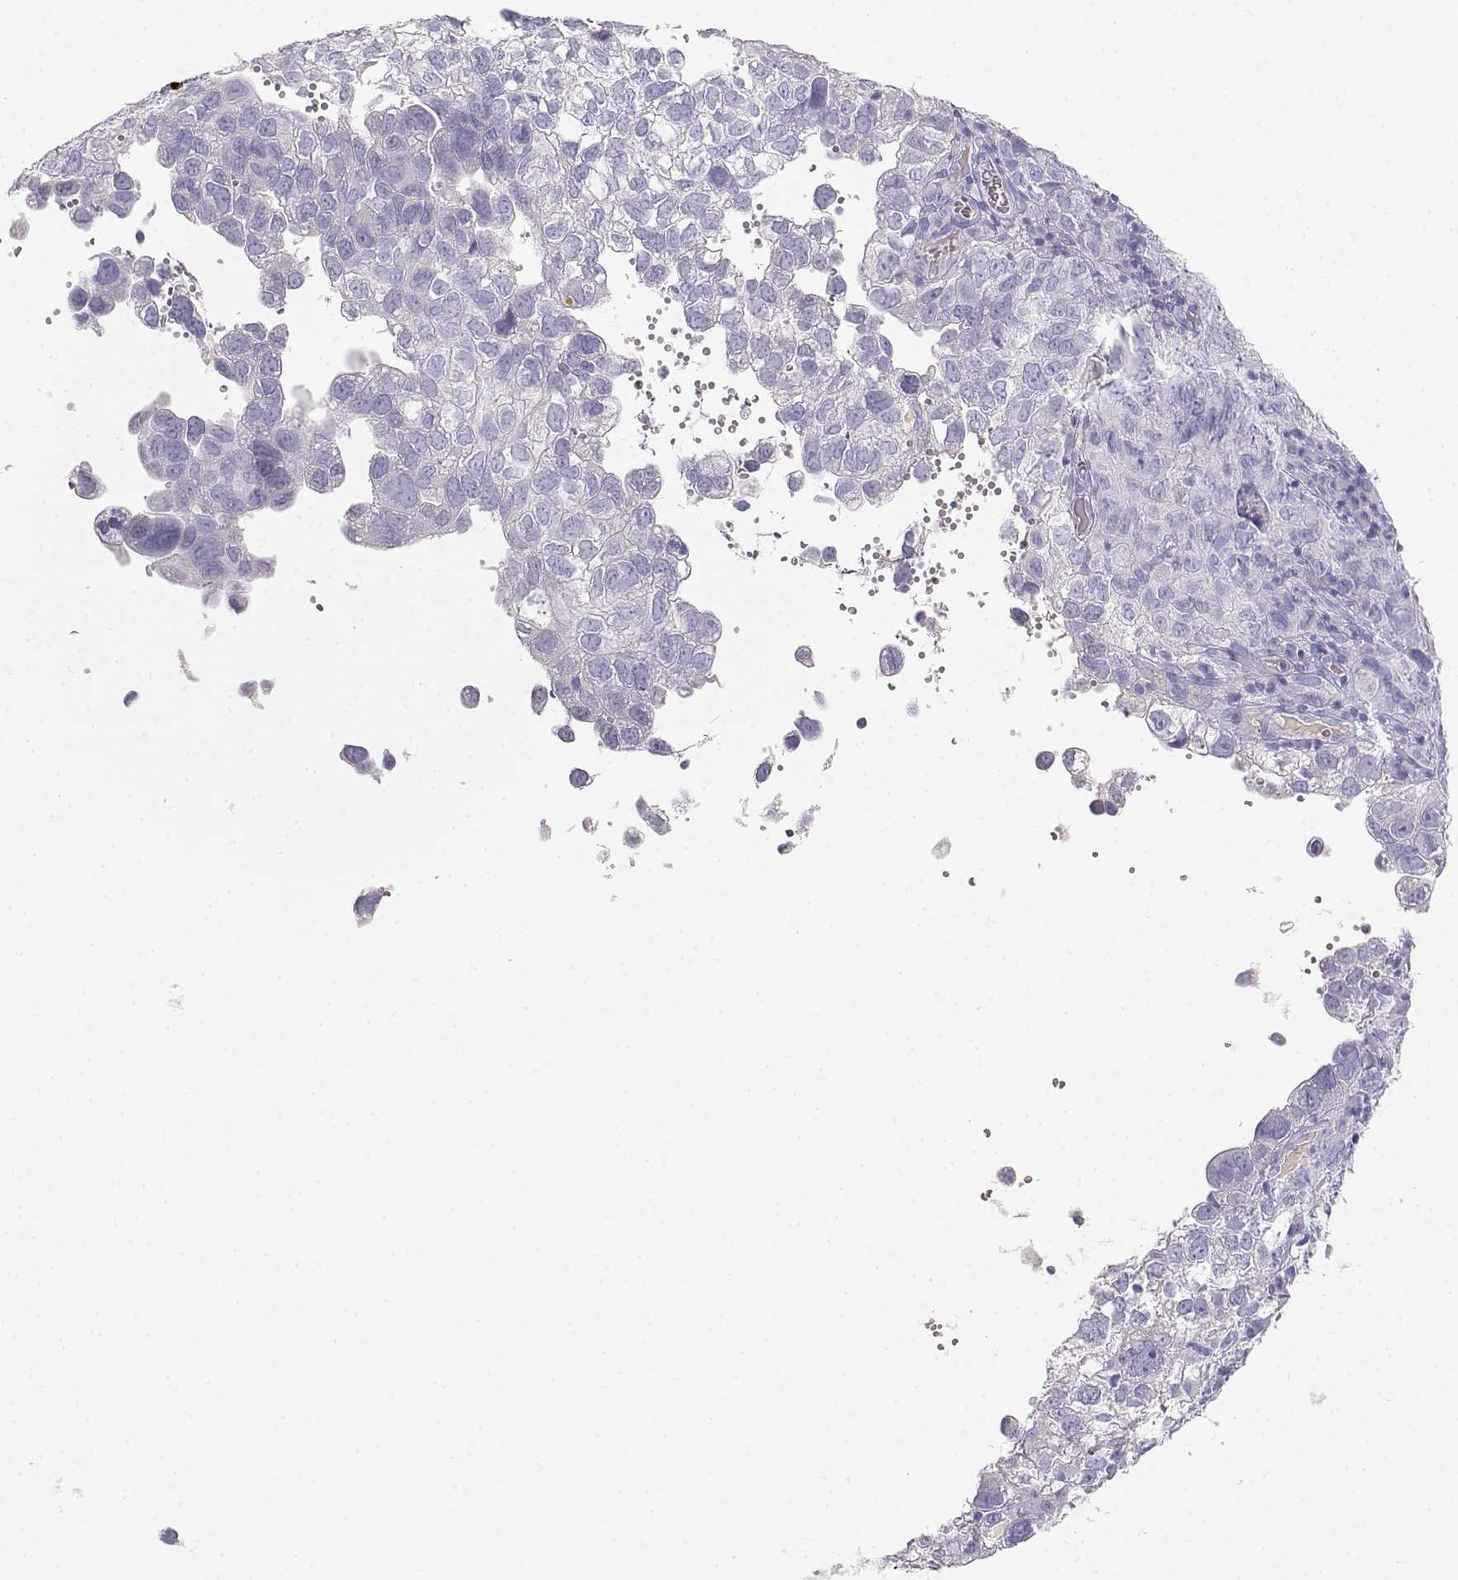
{"staining": {"intensity": "negative", "quantity": "none", "location": "none"}, "tissue": "cervical cancer", "cell_type": "Tumor cells", "image_type": "cancer", "snomed": [{"axis": "morphology", "description": "Squamous cell carcinoma, NOS"}, {"axis": "topography", "description": "Cervix"}], "caption": "A micrograph of cervical squamous cell carcinoma stained for a protein reveals no brown staining in tumor cells.", "gene": "GPR174", "patient": {"sex": "female", "age": 55}}